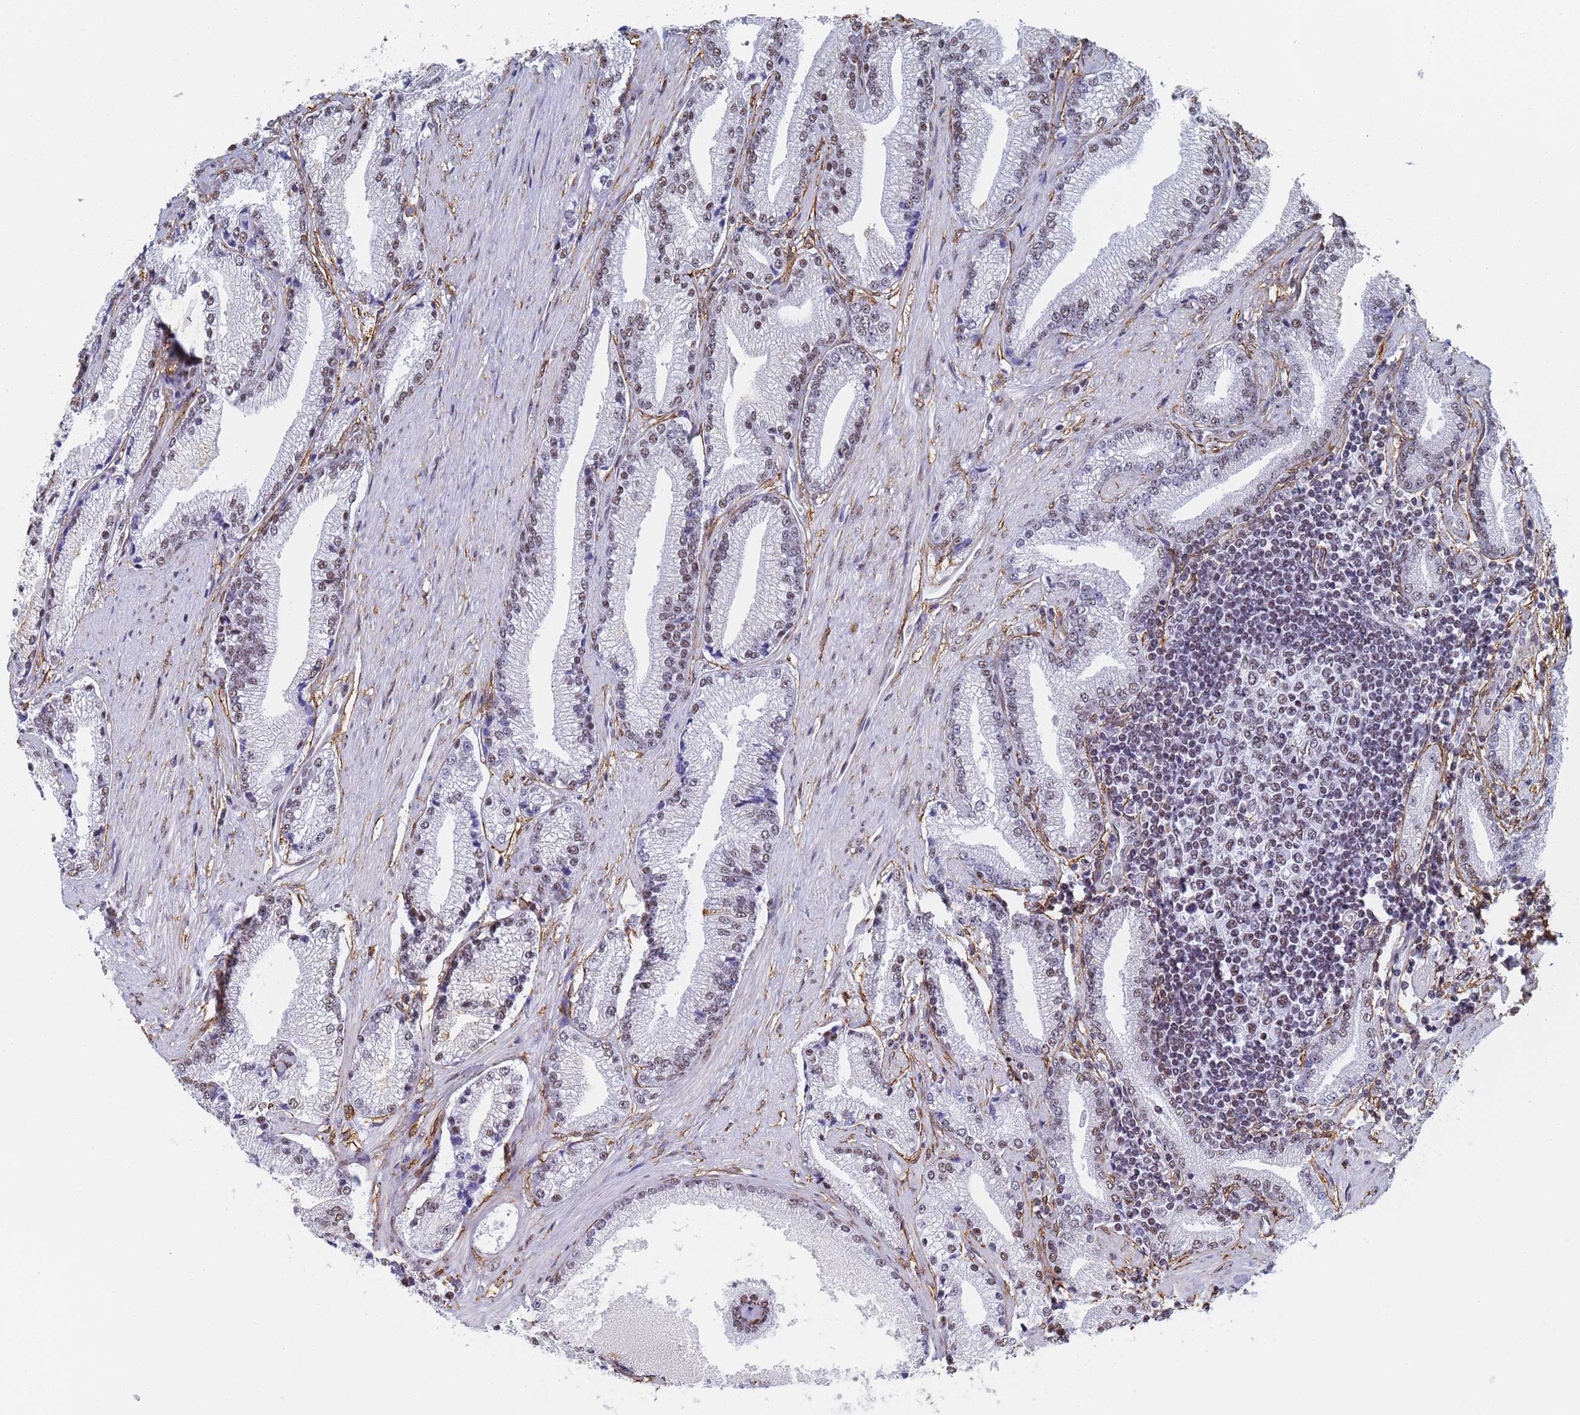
{"staining": {"intensity": "moderate", "quantity": ">75%", "location": "nuclear"}, "tissue": "prostate cancer", "cell_type": "Tumor cells", "image_type": "cancer", "snomed": [{"axis": "morphology", "description": "Adenocarcinoma, High grade"}, {"axis": "topography", "description": "Prostate"}], "caption": "DAB (3,3'-diaminobenzidine) immunohistochemical staining of human prostate cancer (high-grade adenocarcinoma) reveals moderate nuclear protein positivity in about >75% of tumor cells.", "gene": "PRRT4", "patient": {"sex": "male", "age": 67}}